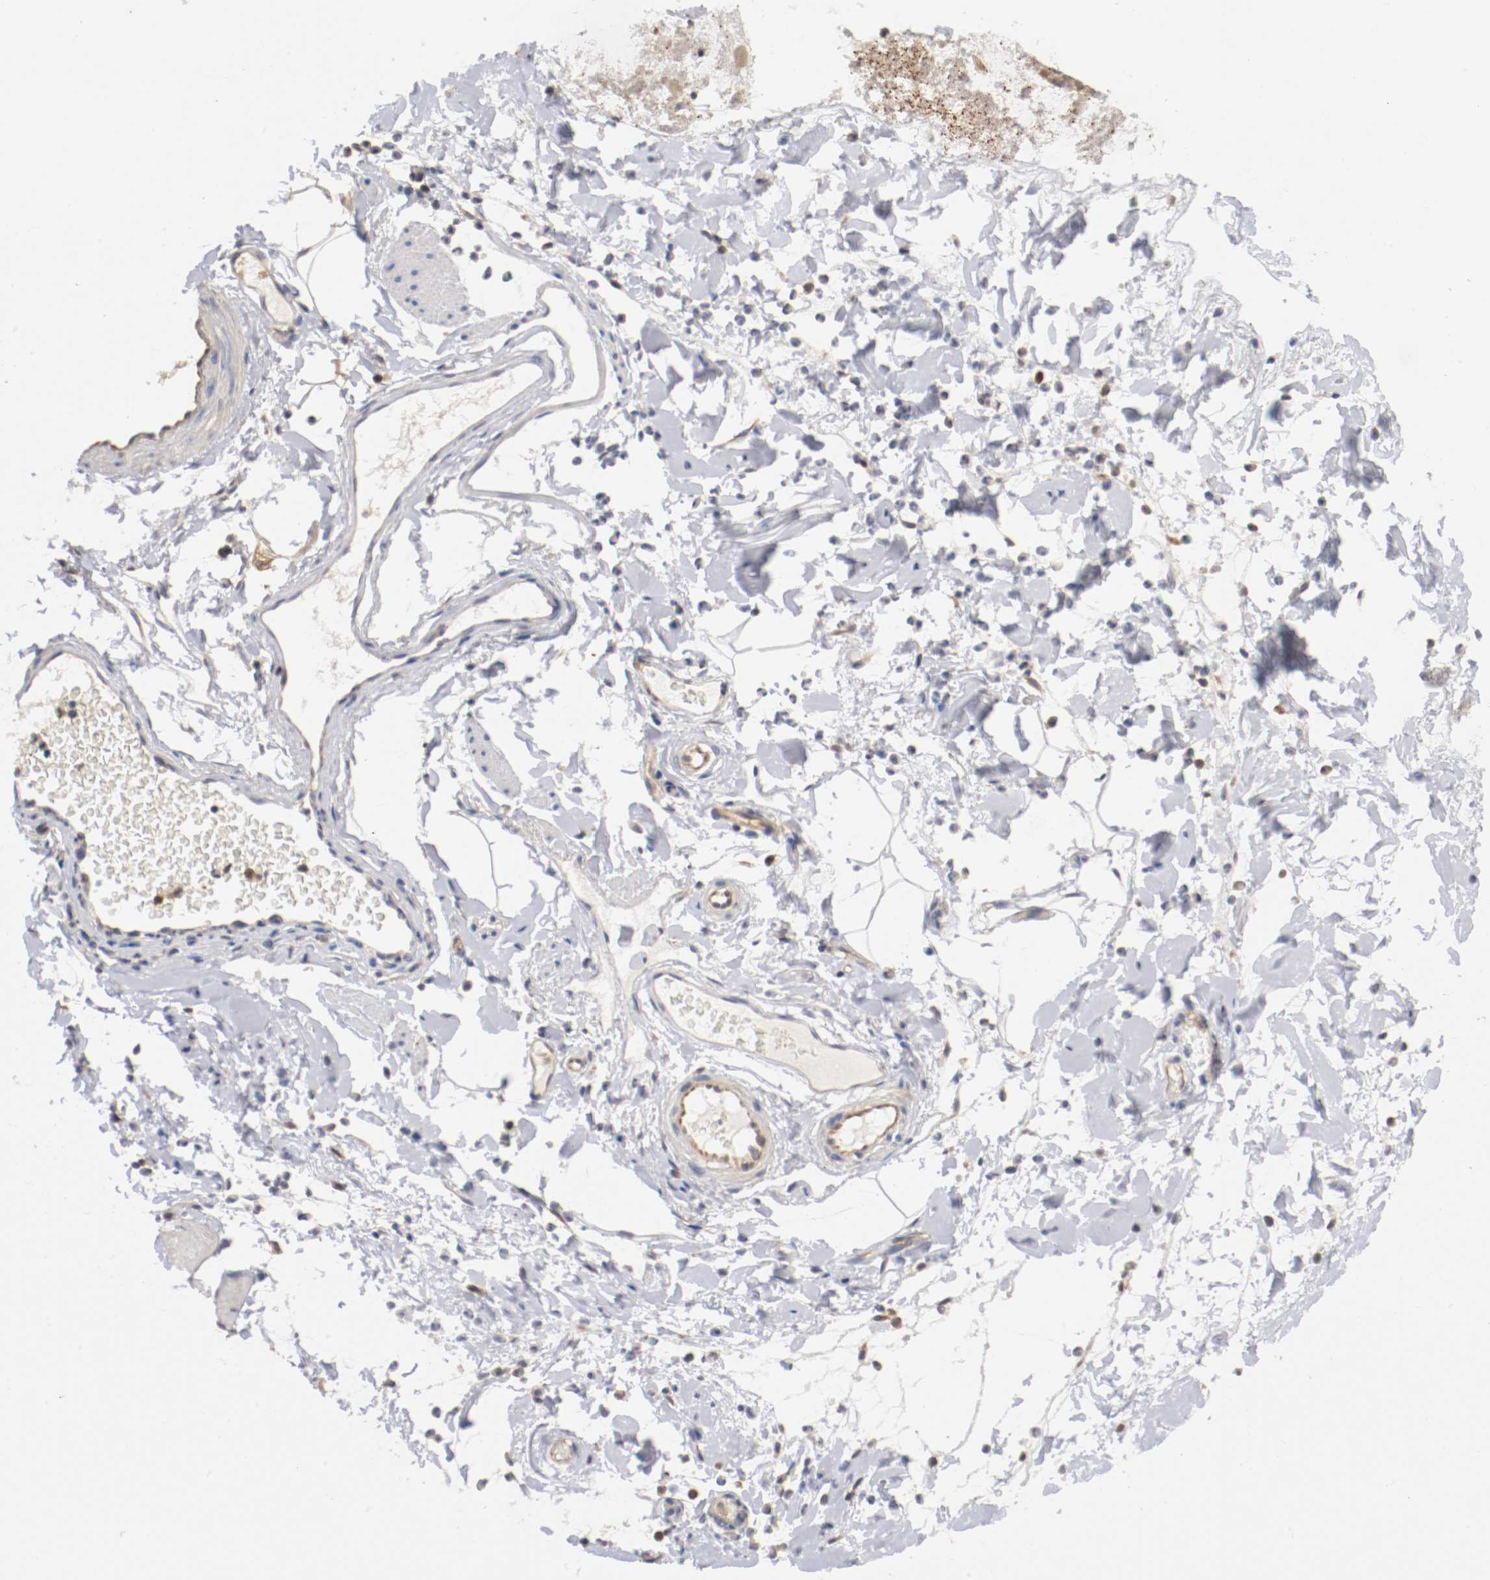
{"staining": {"intensity": "negative", "quantity": "none", "location": "none"}, "tissue": "smooth muscle", "cell_type": "Smooth muscle cells", "image_type": "normal", "snomed": [{"axis": "morphology", "description": "Normal tissue, NOS"}, {"axis": "topography", "description": "Smooth muscle"}, {"axis": "topography", "description": "Colon"}], "caption": "Human smooth muscle stained for a protein using immunohistochemistry (IHC) demonstrates no staining in smooth muscle cells.", "gene": "RBM23", "patient": {"sex": "male", "age": 67}}